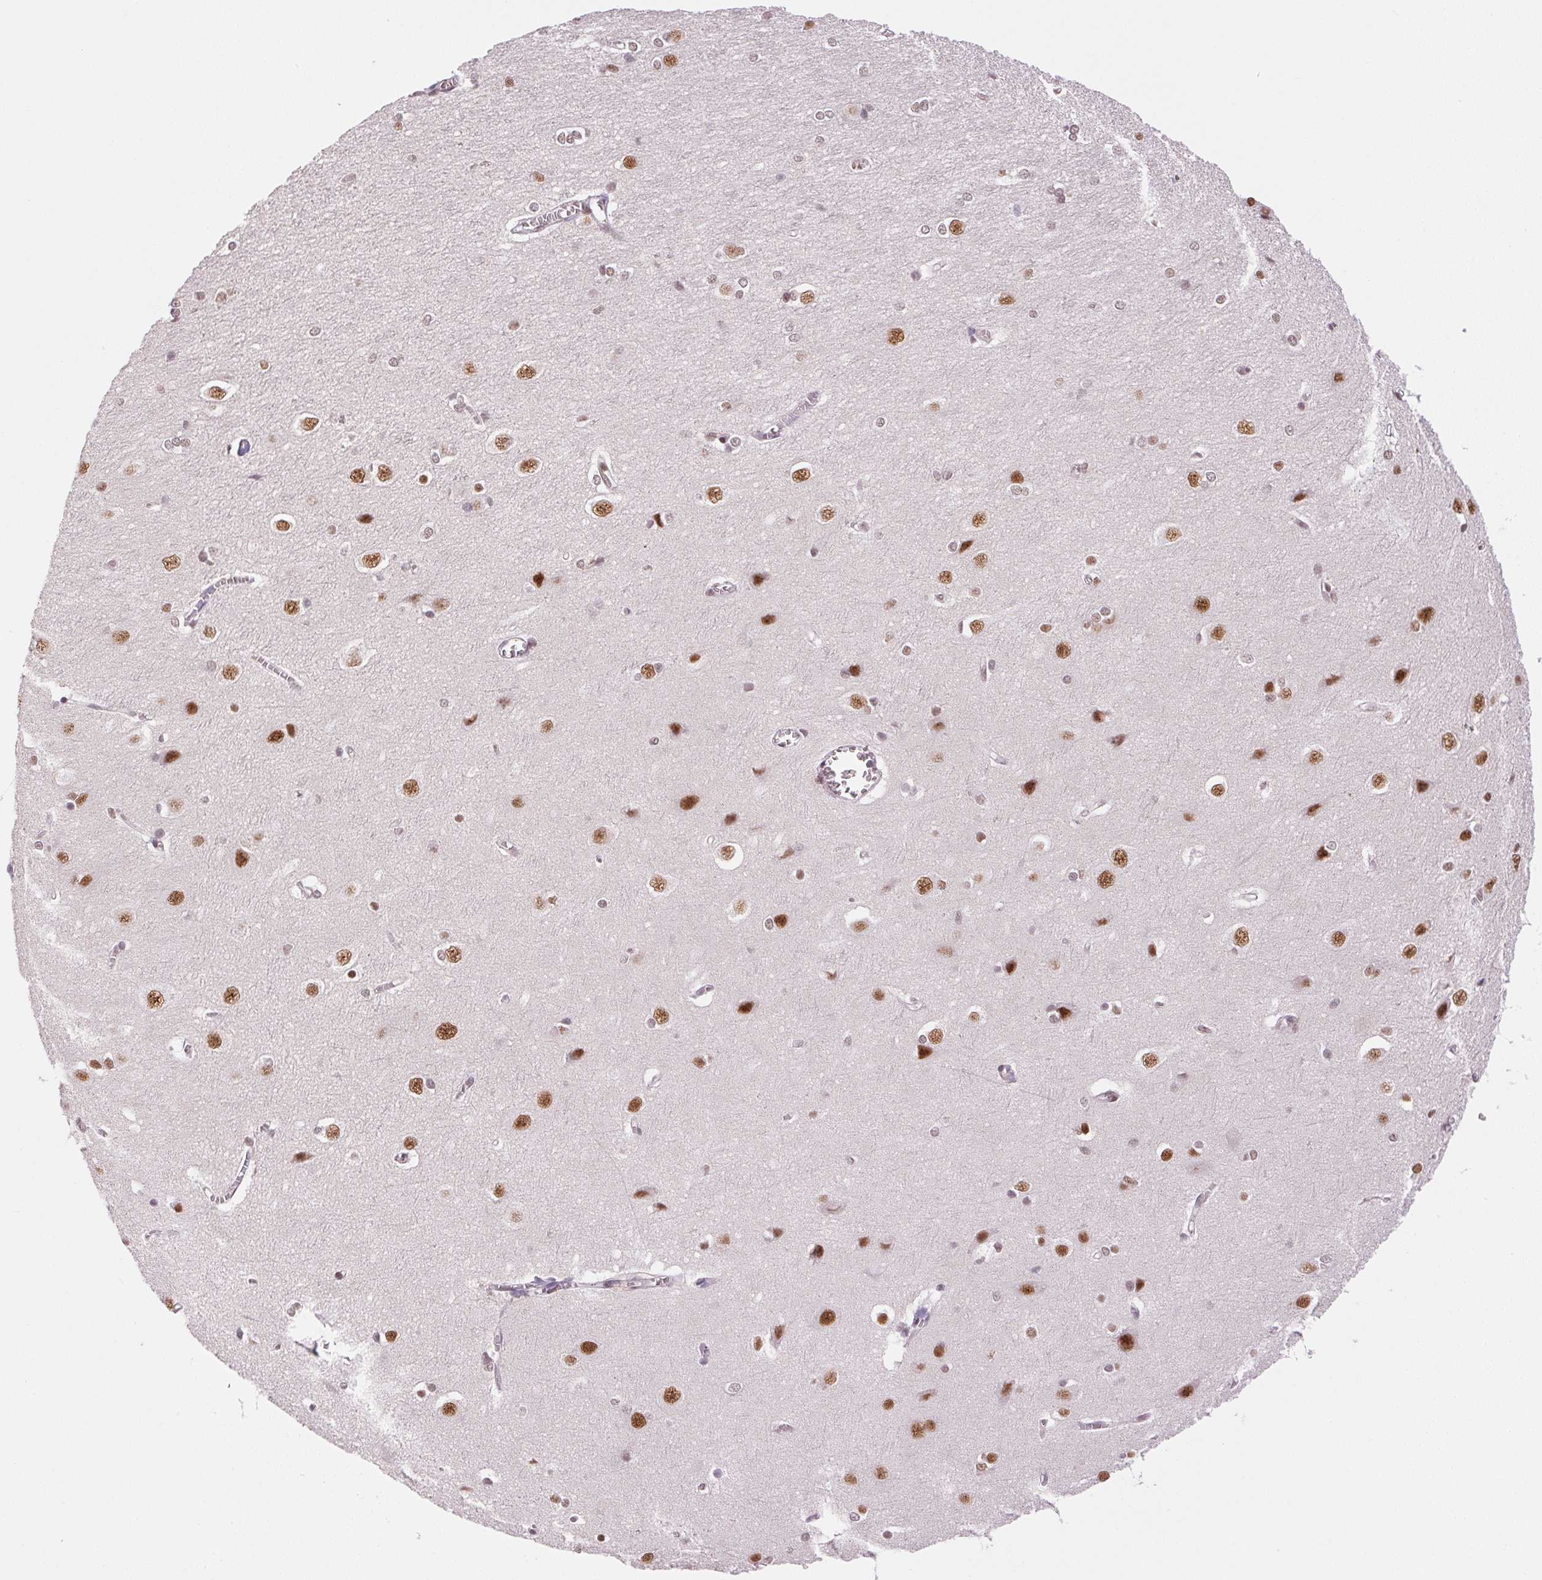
{"staining": {"intensity": "negative", "quantity": "none", "location": "none"}, "tissue": "cerebral cortex", "cell_type": "Endothelial cells", "image_type": "normal", "snomed": [{"axis": "morphology", "description": "Normal tissue, NOS"}, {"axis": "topography", "description": "Cerebral cortex"}], "caption": "A high-resolution micrograph shows immunohistochemistry staining of unremarkable cerebral cortex, which exhibits no significant expression in endothelial cells. (Immunohistochemistry, brightfield microscopy, high magnification).", "gene": "HNRNPDL", "patient": {"sex": "male", "age": 37}}